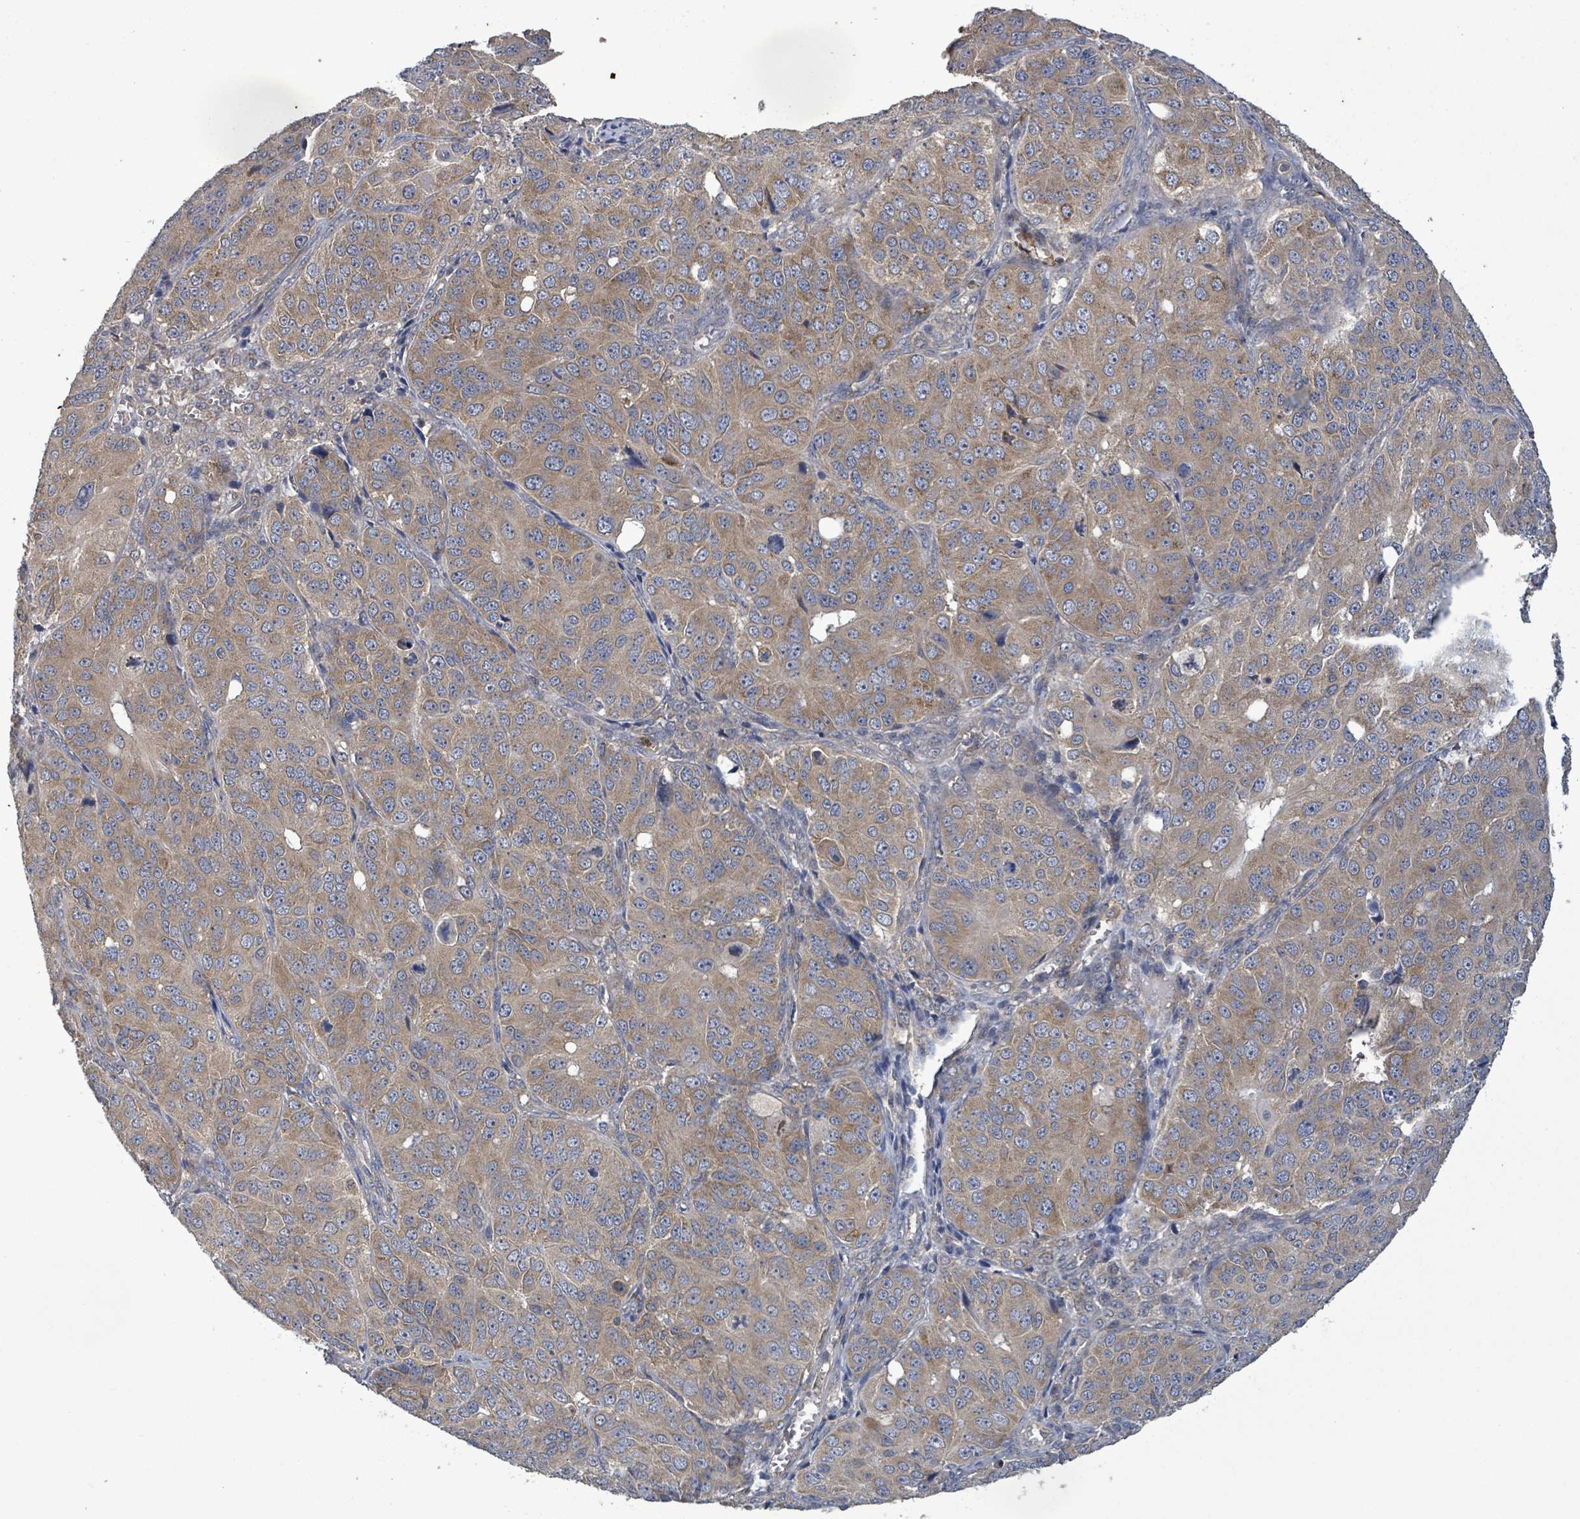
{"staining": {"intensity": "moderate", "quantity": ">75%", "location": "cytoplasmic/membranous"}, "tissue": "ovarian cancer", "cell_type": "Tumor cells", "image_type": "cancer", "snomed": [{"axis": "morphology", "description": "Carcinoma, endometroid"}, {"axis": "topography", "description": "Ovary"}], "caption": "Protein expression analysis of human endometroid carcinoma (ovarian) reveals moderate cytoplasmic/membranous expression in about >75% of tumor cells. Nuclei are stained in blue.", "gene": "SERPINE3", "patient": {"sex": "female", "age": 51}}